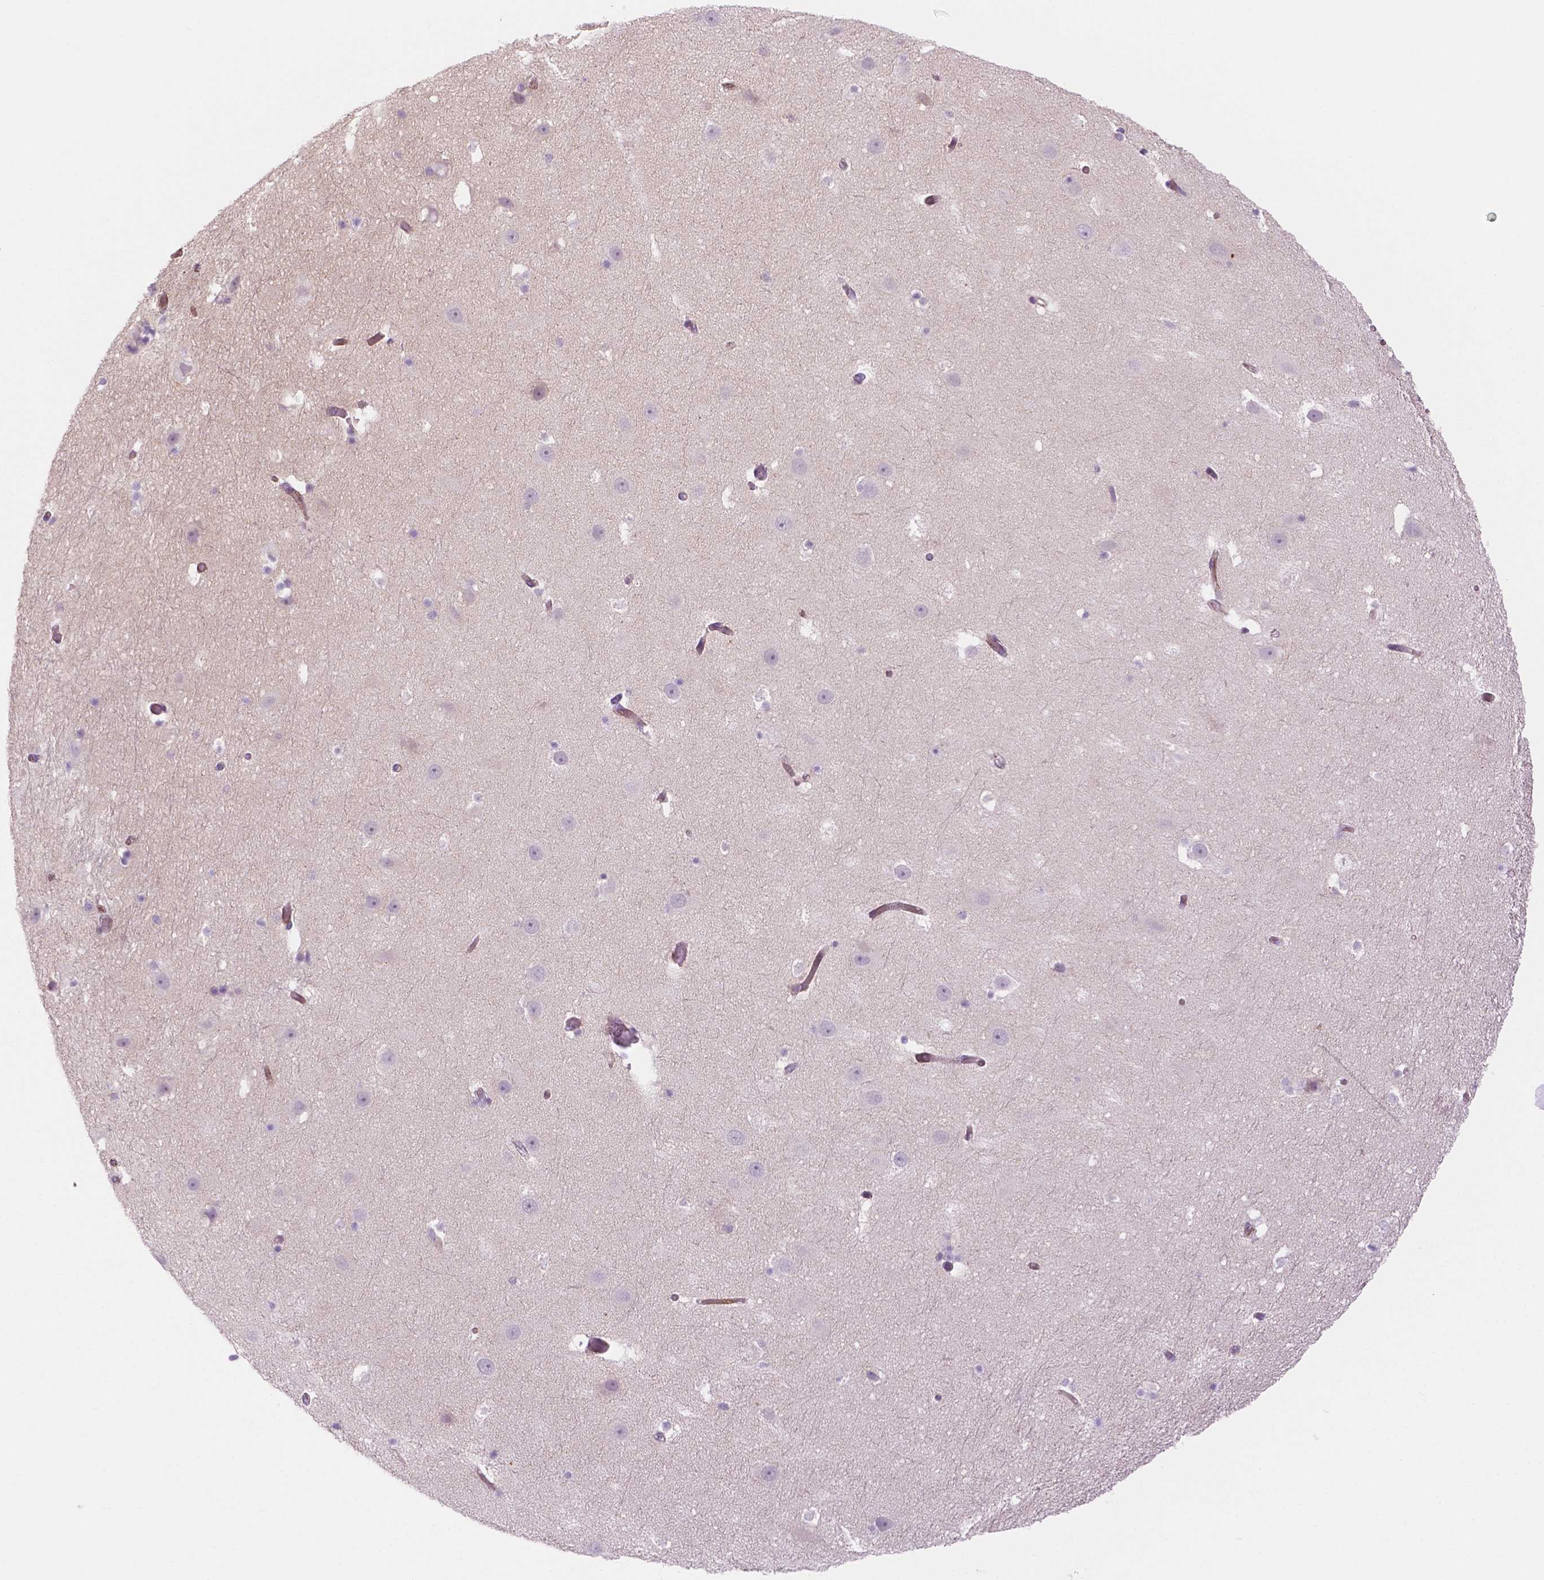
{"staining": {"intensity": "negative", "quantity": "none", "location": "none"}, "tissue": "hippocampus", "cell_type": "Glial cells", "image_type": "normal", "snomed": [{"axis": "morphology", "description": "Normal tissue, NOS"}, {"axis": "topography", "description": "Hippocampus"}], "caption": "Human hippocampus stained for a protein using IHC reveals no positivity in glial cells.", "gene": "RND3", "patient": {"sex": "male", "age": 26}}